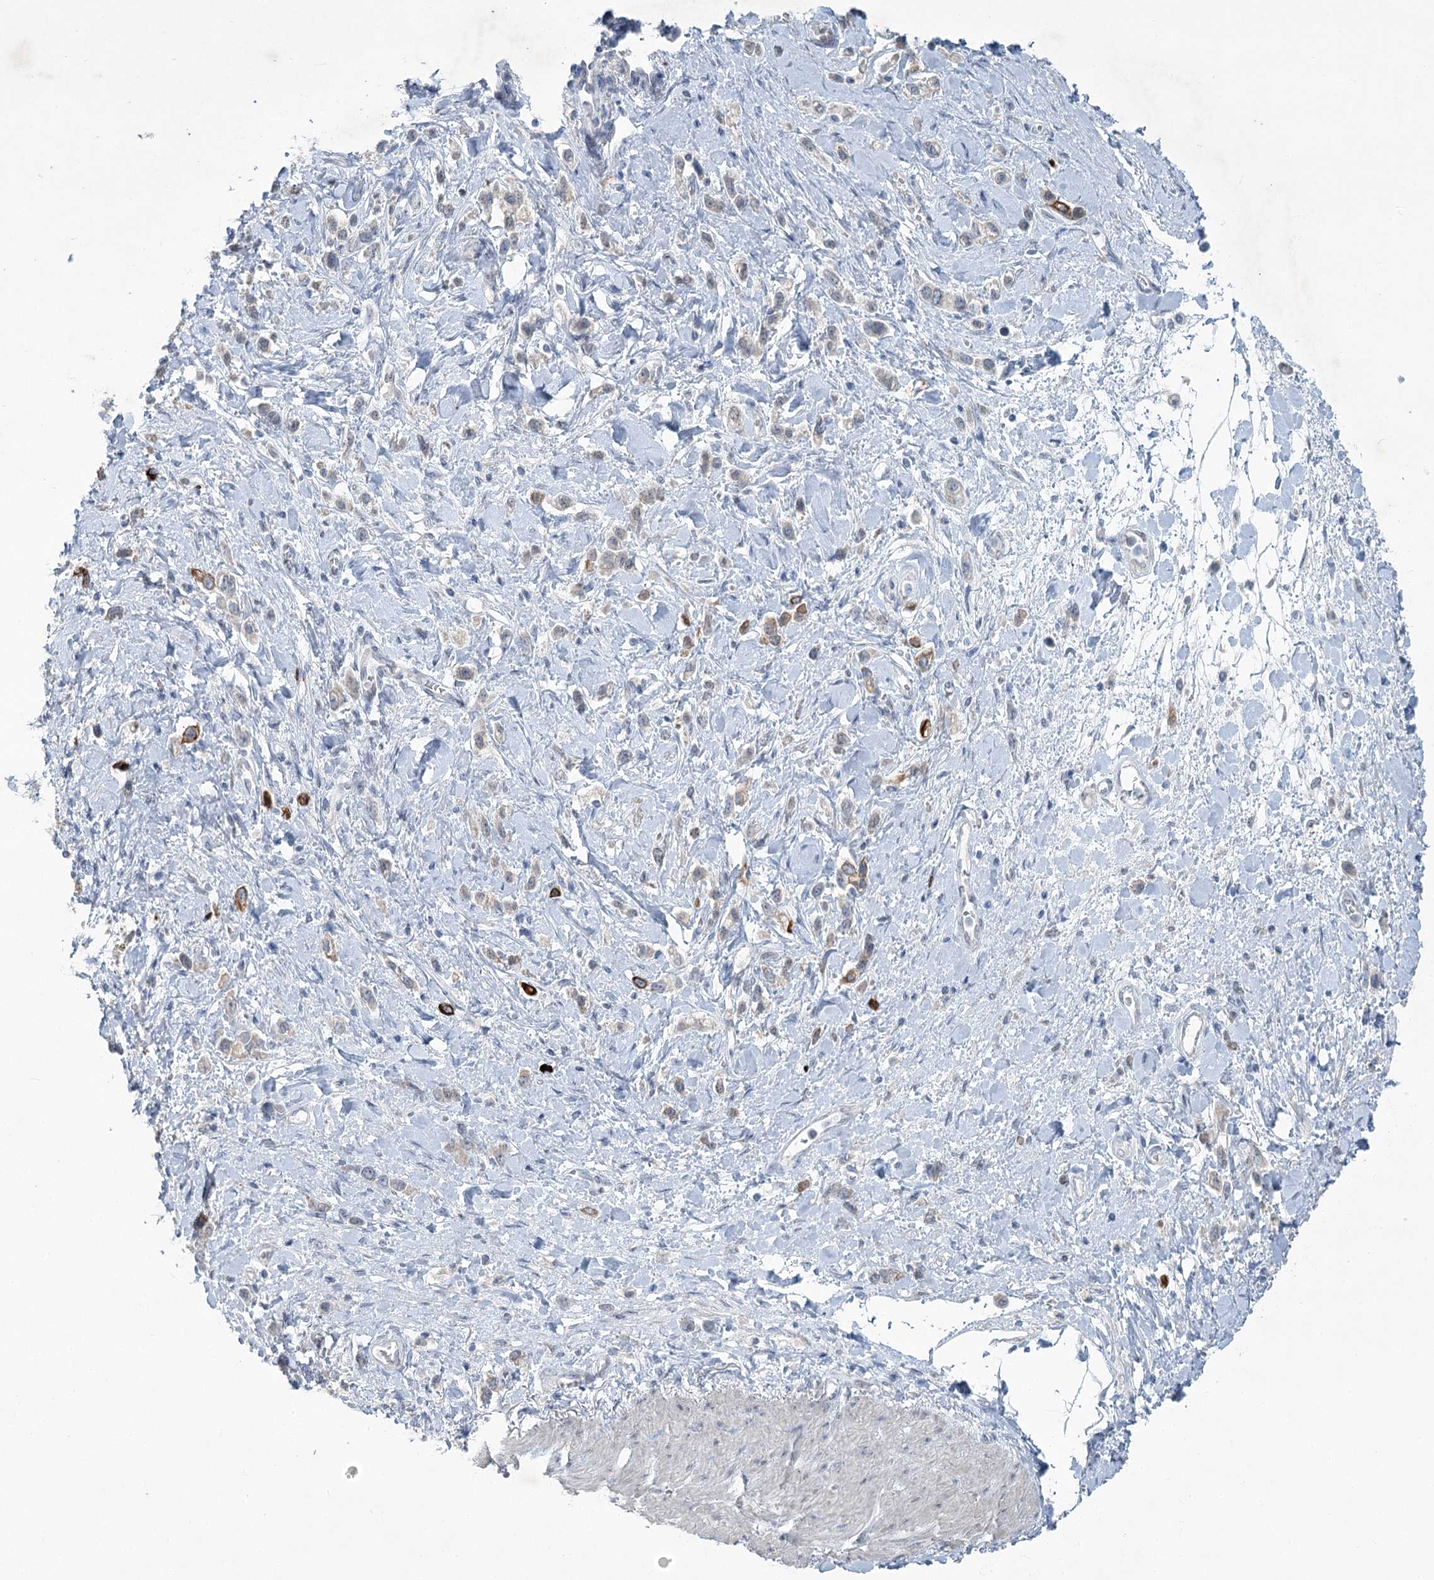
{"staining": {"intensity": "moderate", "quantity": "<25%", "location": "cytoplasmic/membranous"}, "tissue": "stomach cancer", "cell_type": "Tumor cells", "image_type": "cancer", "snomed": [{"axis": "morphology", "description": "Normal tissue, NOS"}, {"axis": "morphology", "description": "Adenocarcinoma, NOS"}, {"axis": "topography", "description": "Stomach, upper"}, {"axis": "topography", "description": "Stomach"}], "caption": "This is an image of IHC staining of adenocarcinoma (stomach), which shows moderate positivity in the cytoplasmic/membranous of tumor cells.", "gene": "ABITRAM", "patient": {"sex": "female", "age": 65}}